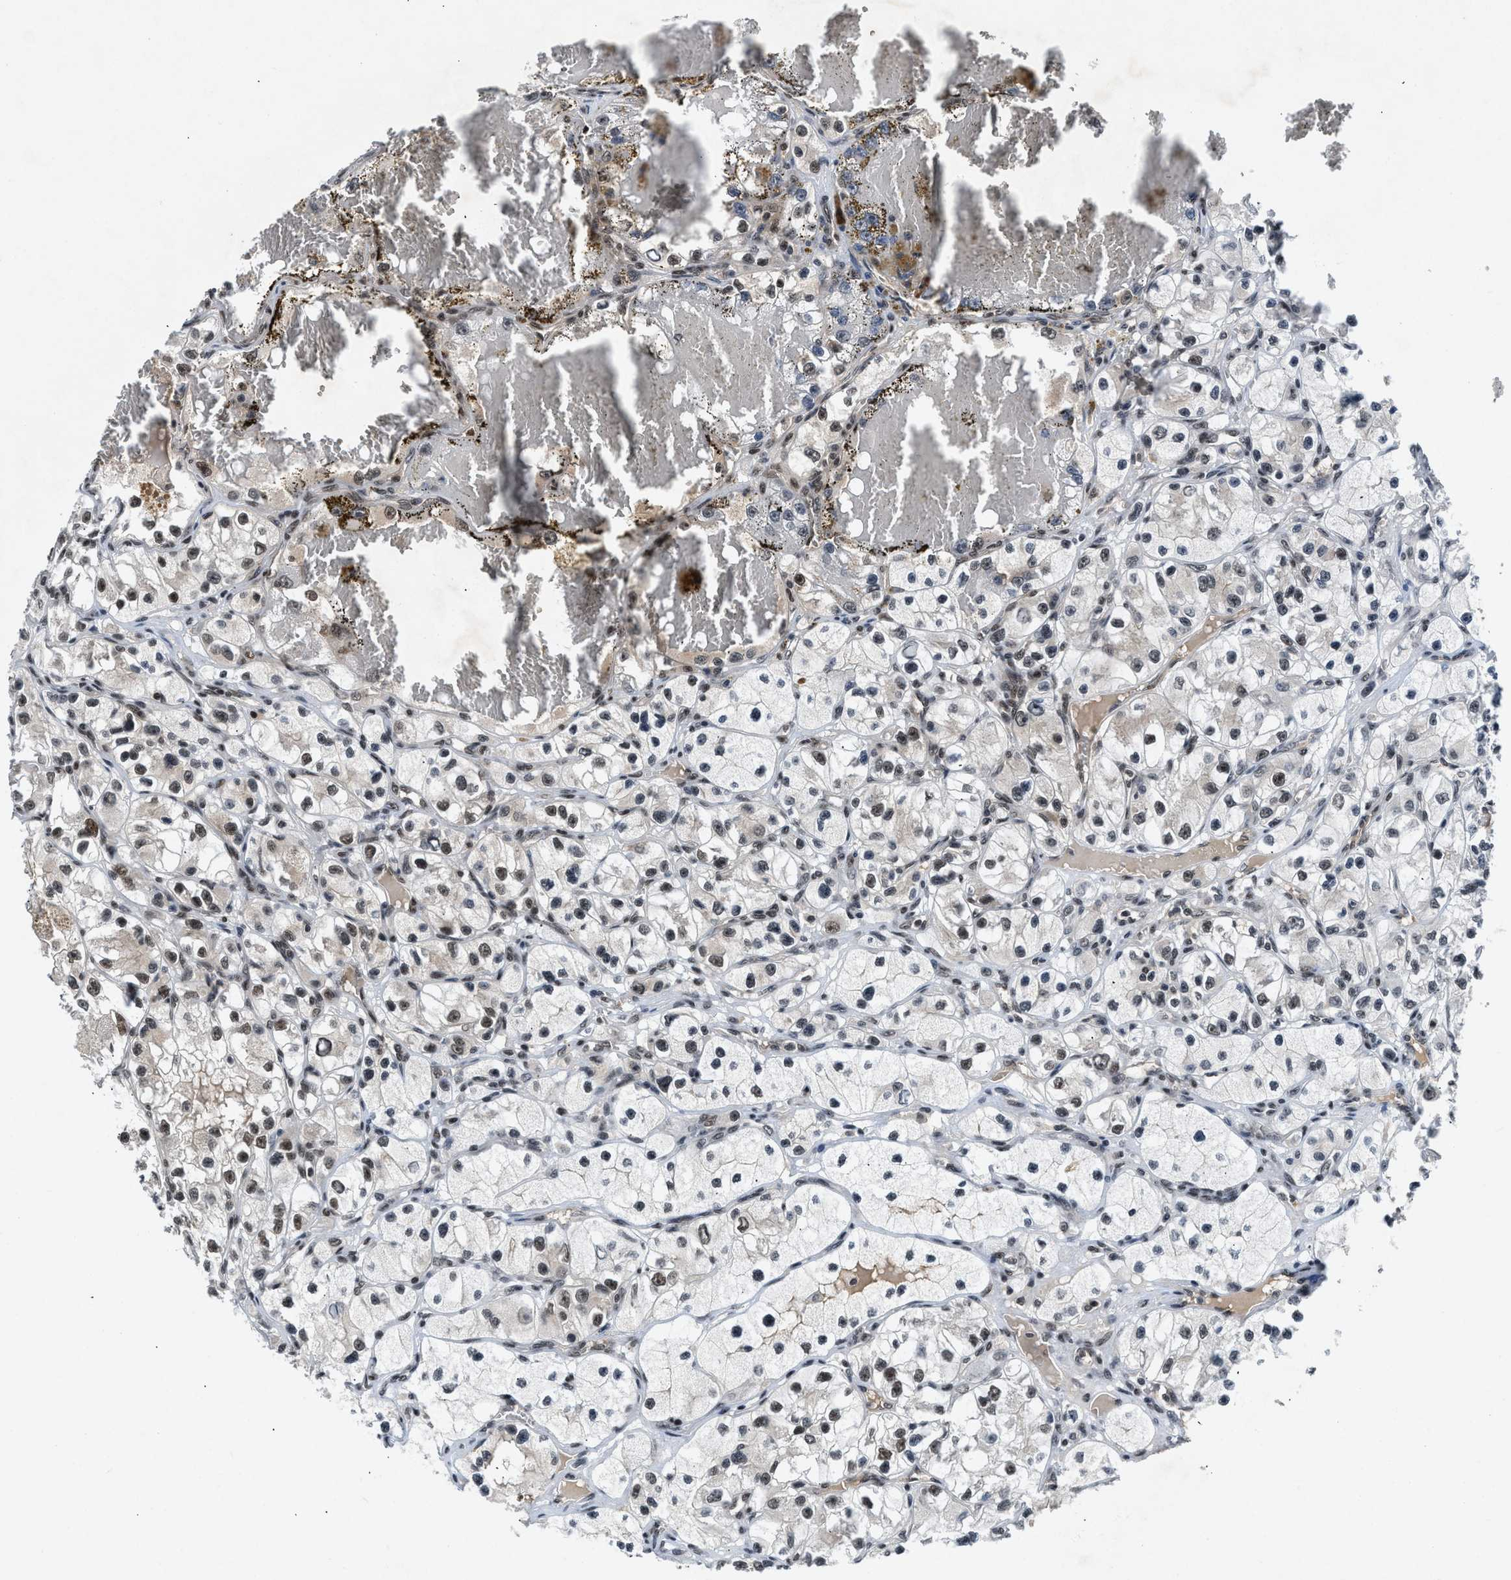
{"staining": {"intensity": "strong", "quantity": ">75%", "location": "nuclear"}, "tissue": "renal cancer", "cell_type": "Tumor cells", "image_type": "cancer", "snomed": [{"axis": "morphology", "description": "Adenocarcinoma, NOS"}, {"axis": "topography", "description": "Kidney"}], "caption": "Brown immunohistochemical staining in human renal cancer (adenocarcinoma) demonstrates strong nuclear staining in about >75% of tumor cells.", "gene": "NCOA1", "patient": {"sex": "female", "age": 57}}